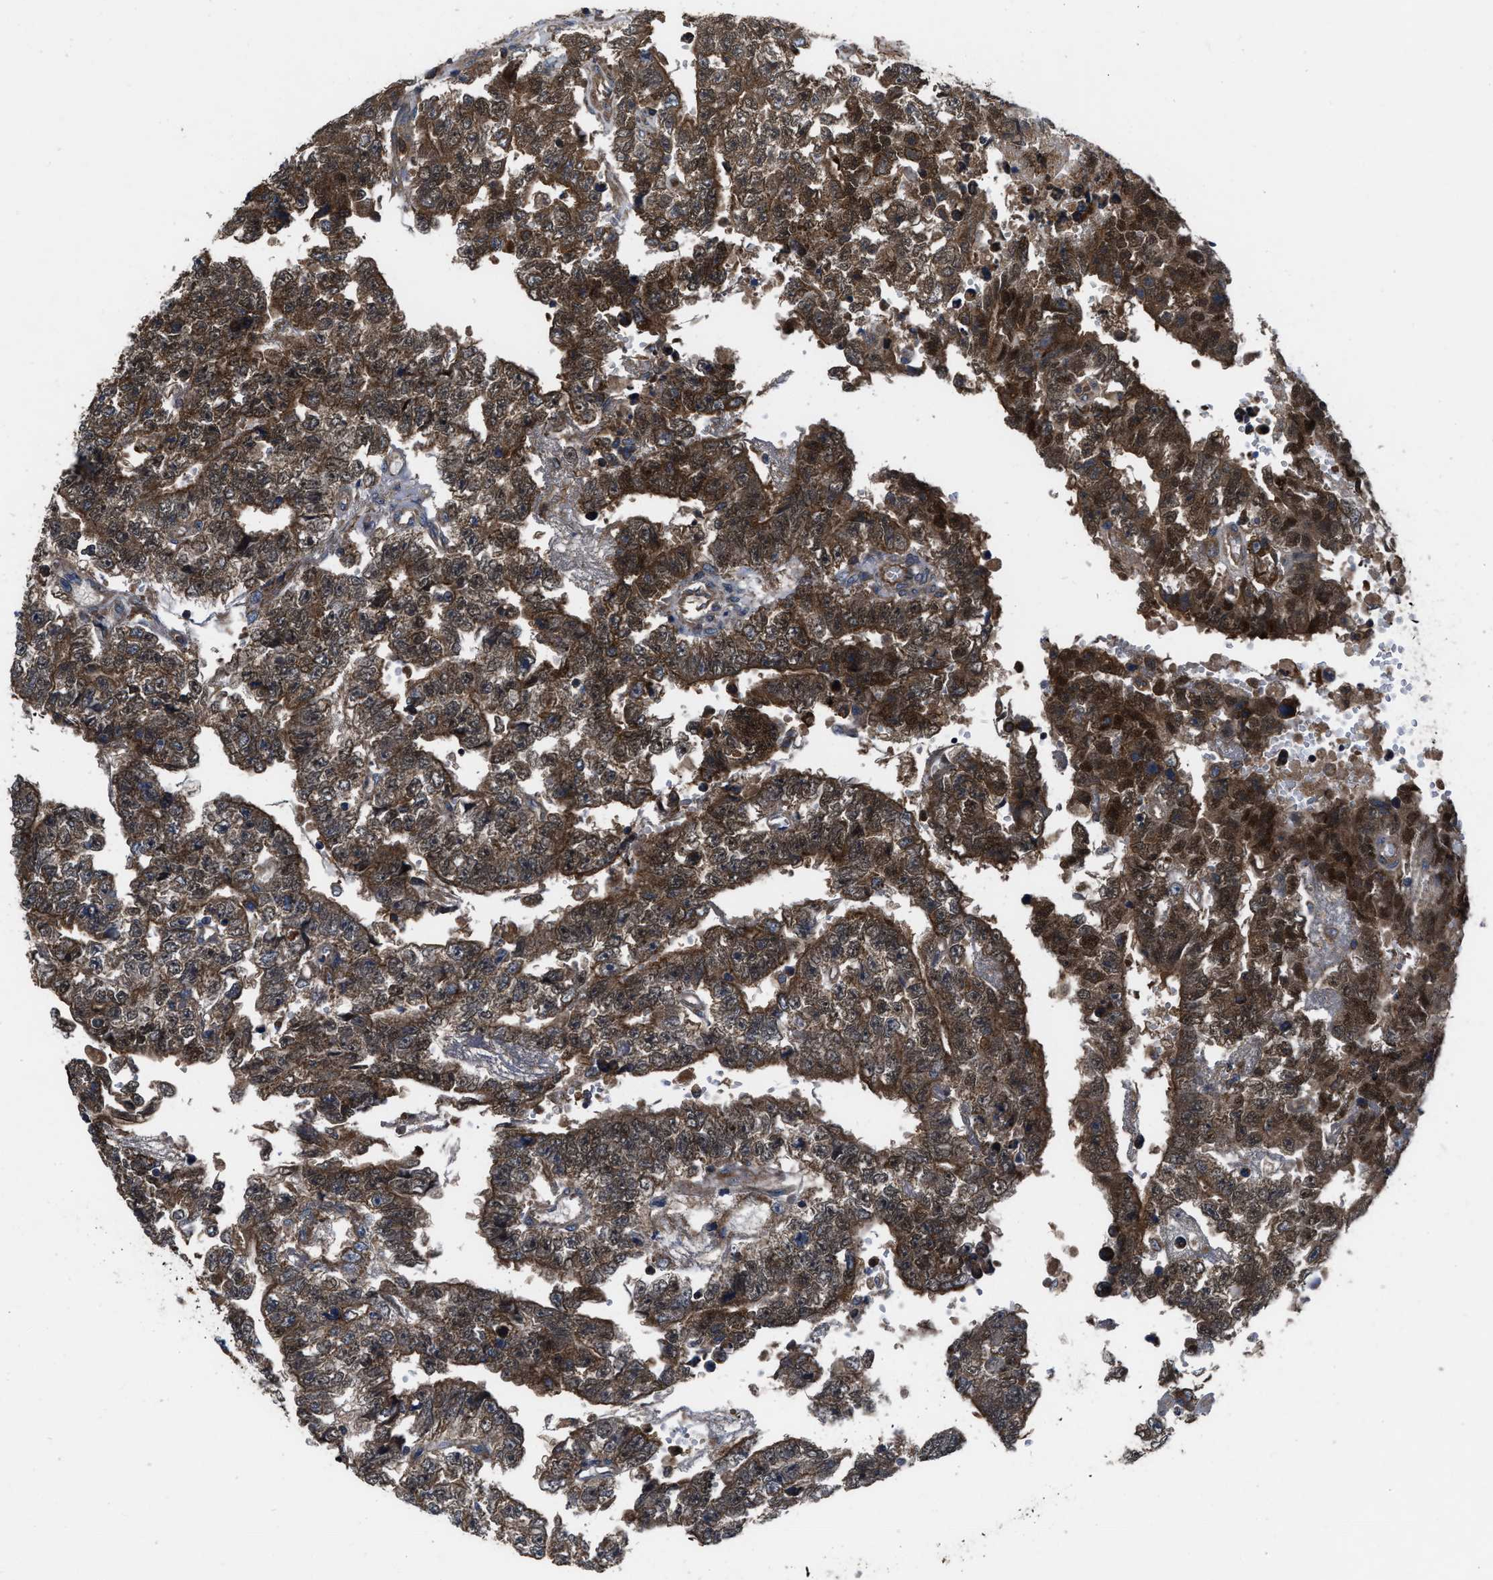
{"staining": {"intensity": "strong", "quantity": ">75%", "location": "cytoplasmic/membranous,nuclear"}, "tissue": "testis cancer", "cell_type": "Tumor cells", "image_type": "cancer", "snomed": [{"axis": "morphology", "description": "Carcinoma, Embryonal, NOS"}, {"axis": "topography", "description": "Testis"}], "caption": "A high amount of strong cytoplasmic/membranous and nuclear expression is identified in about >75% of tumor cells in testis cancer tissue.", "gene": "USP25", "patient": {"sex": "male", "age": 25}}